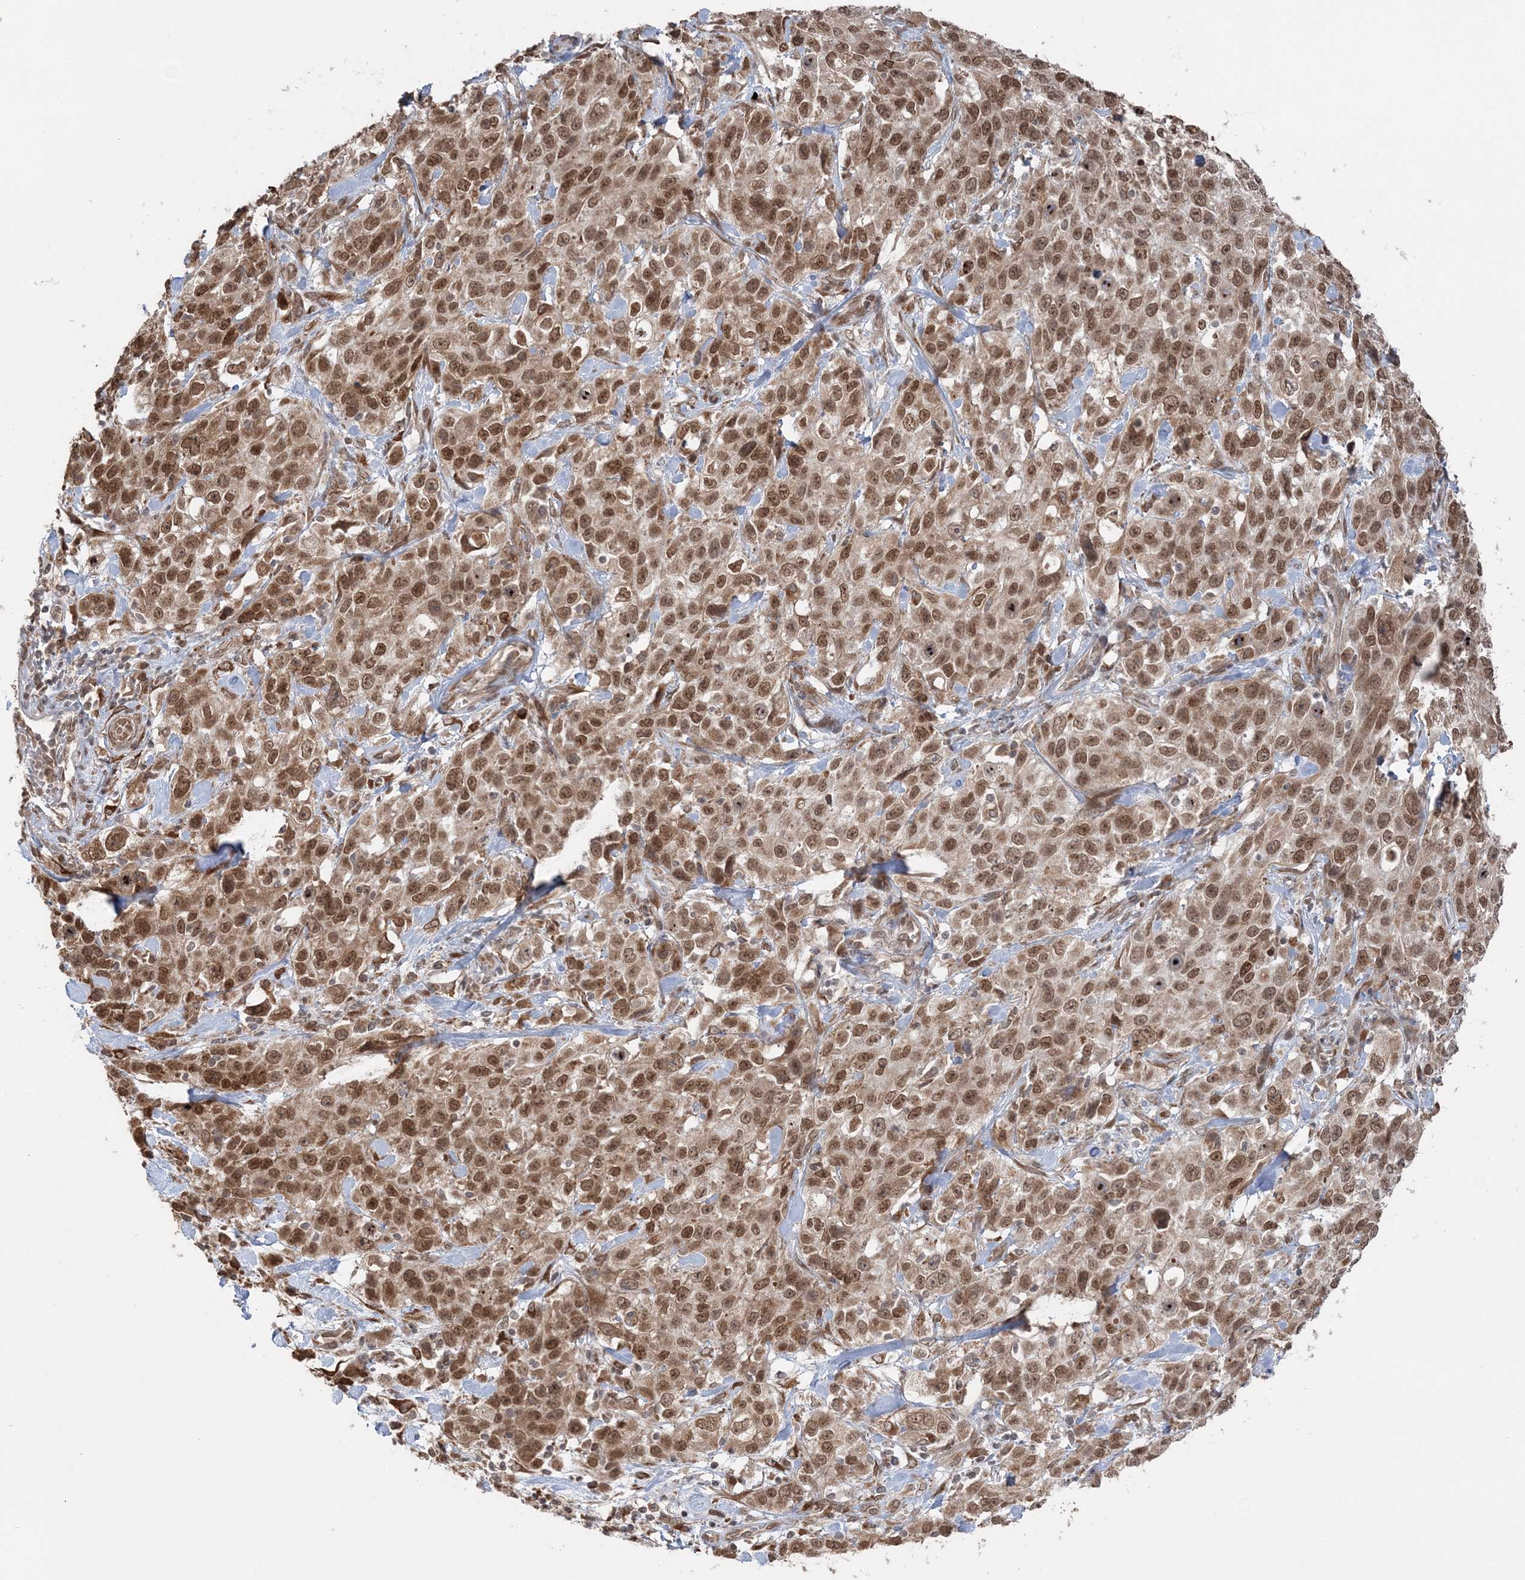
{"staining": {"intensity": "moderate", "quantity": ">75%", "location": "cytoplasmic/membranous,nuclear"}, "tissue": "stomach cancer", "cell_type": "Tumor cells", "image_type": "cancer", "snomed": [{"axis": "morphology", "description": "Normal tissue, NOS"}, {"axis": "morphology", "description": "Adenocarcinoma, NOS"}, {"axis": "topography", "description": "Lymph node"}, {"axis": "topography", "description": "Stomach"}], "caption": "Immunohistochemistry (IHC) micrograph of neoplastic tissue: stomach cancer stained using immunohistochemistry reveals medium levels of moderate protein expression localized specifically in the cytoplasmic/membranous and nuclear of tumor cells, appearing as a cytoplasmic/membranous and nuclear brown color.", "gene": "TMED10", "patient": {"sex": "male", "age": 48}}